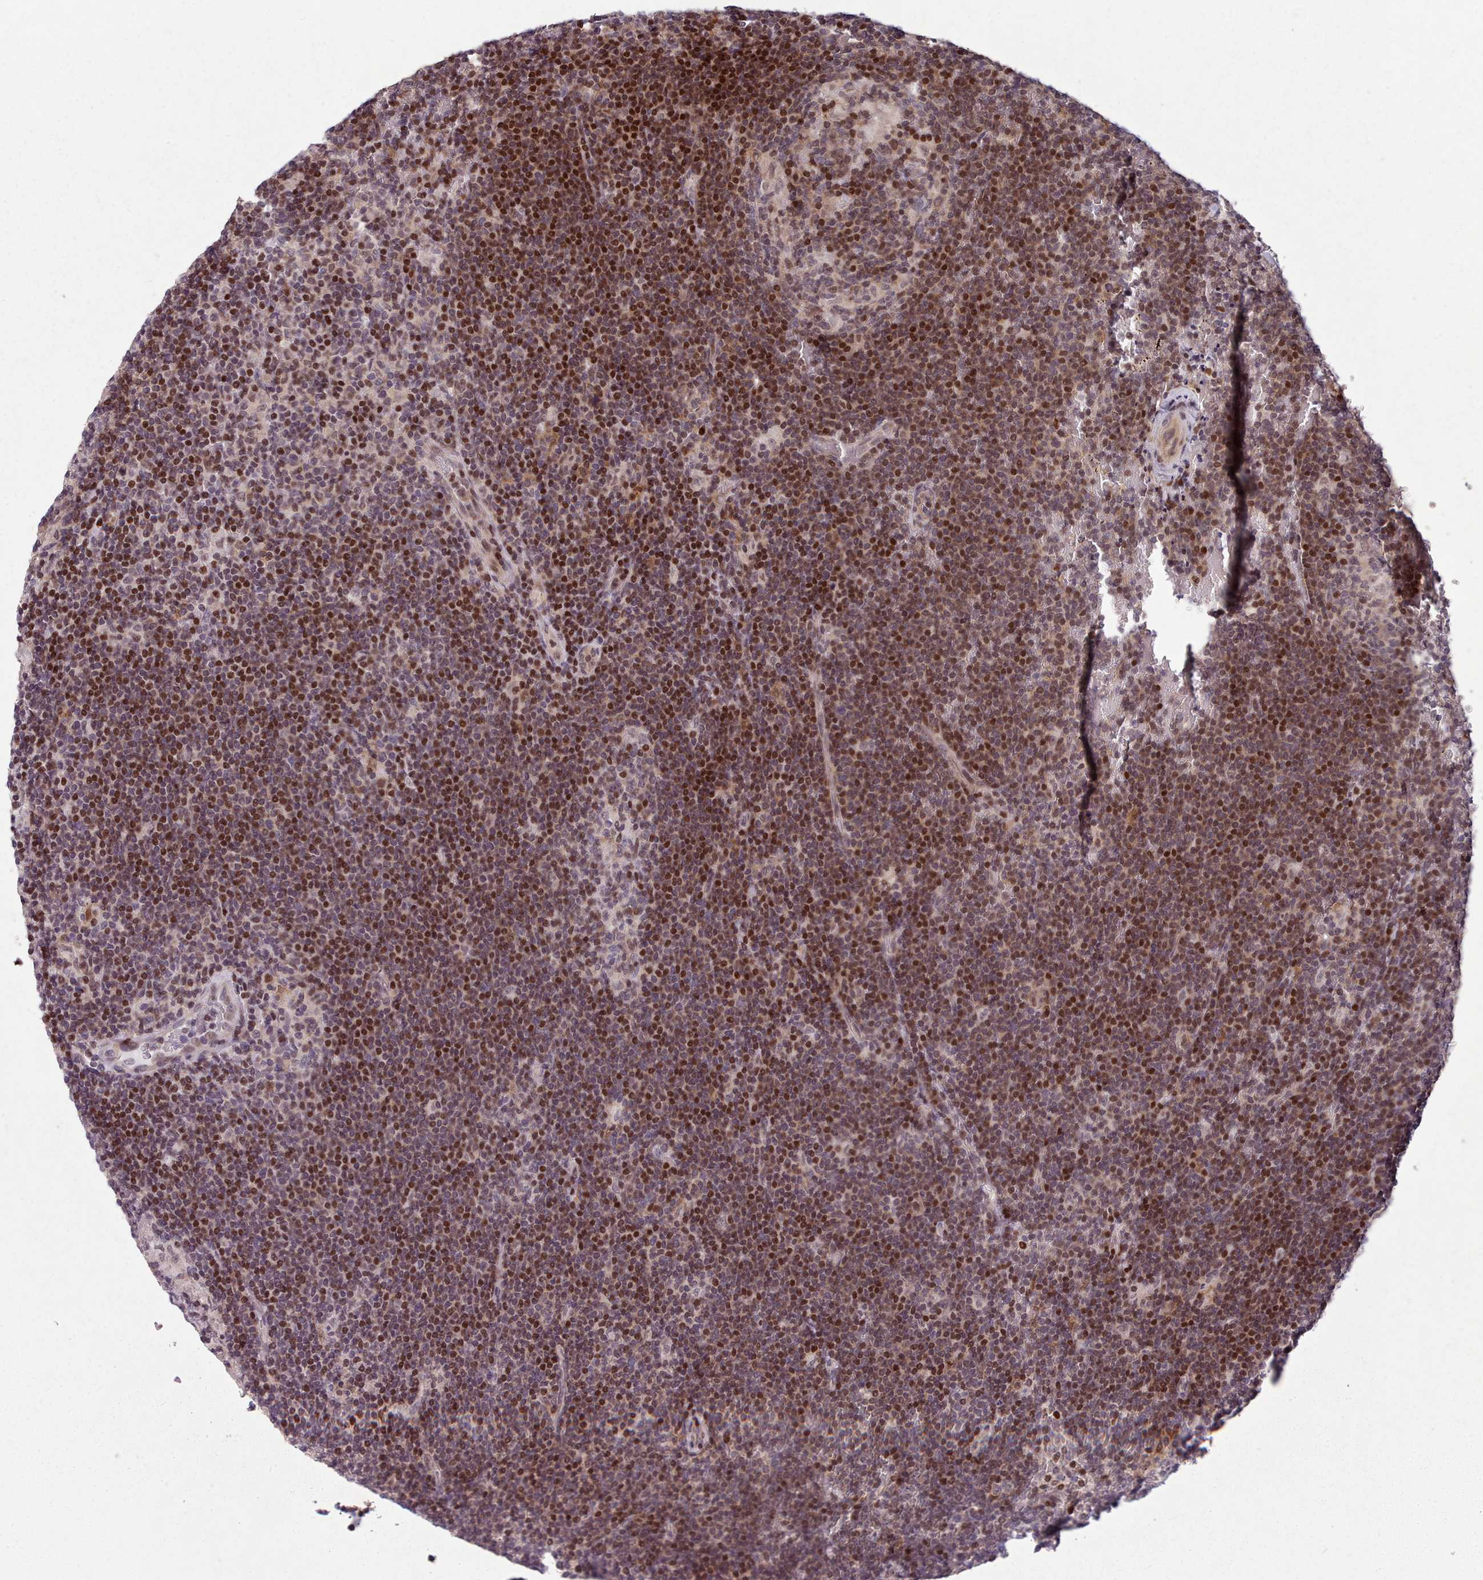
{"staining": {"intensity": "negative", "quantity": "none", "location": "none"}, "tissue": "lymphoma", "cell_type": "Tumor cells", "image_type": "cancer", "snomed": [{"axis": "morphology", "description": "Hodgkin's disease, NOS"}, {"axis": "topography", "description": "Lymph node"}], "caption": "Immunohistochemical staining of Hodgkin's disease reveals no significant positivity in tumor cells. The staining was performed using DAB (3,3'-diaminobenzidine) to visualize the protein expression in brown, while the nuclei were stained in blue with hematoxylin (Magnification: 20x).", "gene": "ENSA", "patient": {"sex": "female", "age": 57}}